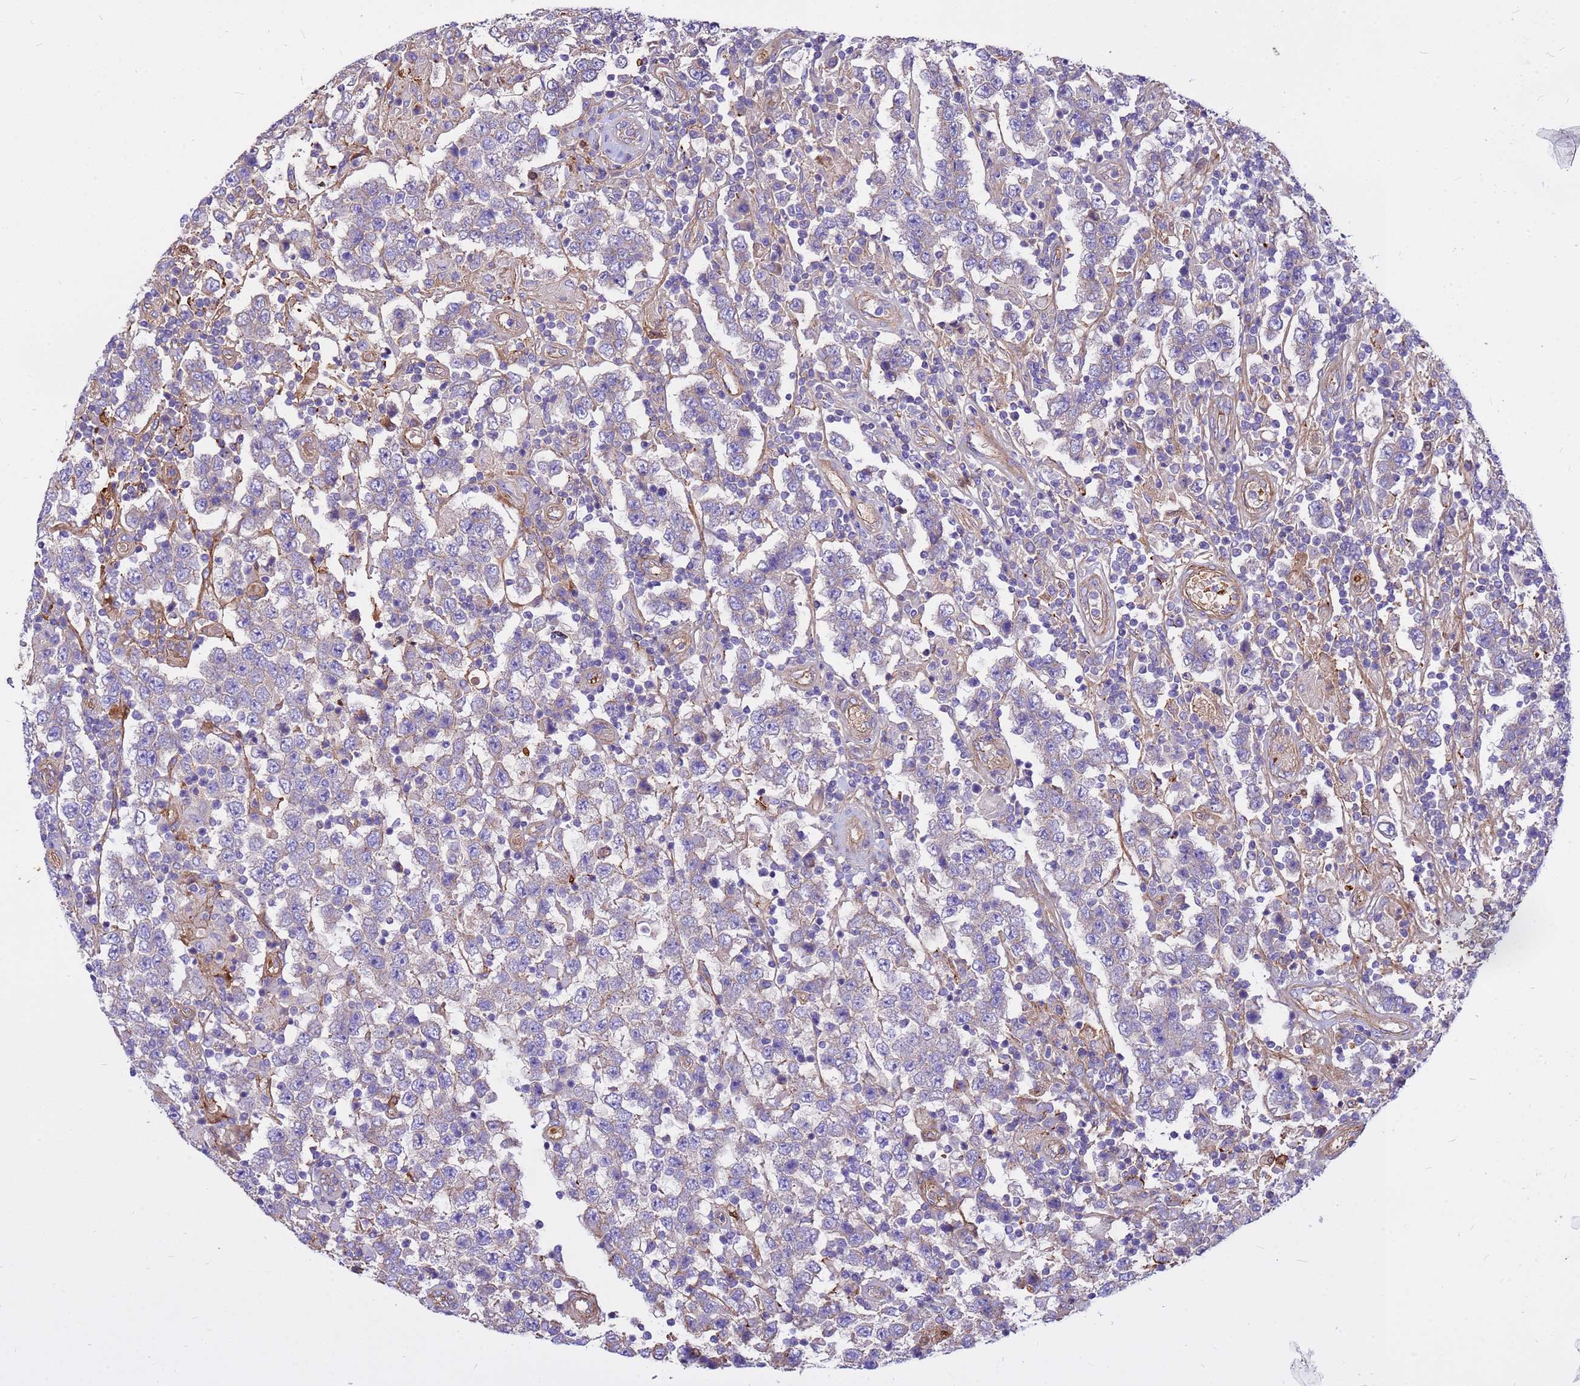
{"staining": {"intensity": "negative", "quantity": "none", "location": "none"}, "tissue": "testis cancer", "cell_type": "Tumor cells", "image_type": "cancer", "snomed": [{"axis": "morphology", "description": "Normal tissue, NOS"}, {"axis": "morphology", "description": "Urothelial carcinoma, High grade"}, {"axis": "morphology", "description": "Seminoma, NOS"}, {"axis": "morphology", "description": "Carcinoma, Embryonal, NOS"}, {"axis": "topography", "description": "Urinary bladder"}, {"axis": "topography", "description": "Testis"}], "caption": "This is an immunohistochemistry (IHC) micrograph of human testis cancer (seminoma). There is no positivity in tumor cells.", "gene": "CRHBP", "patient": {"sex": "male", "age": 41}}